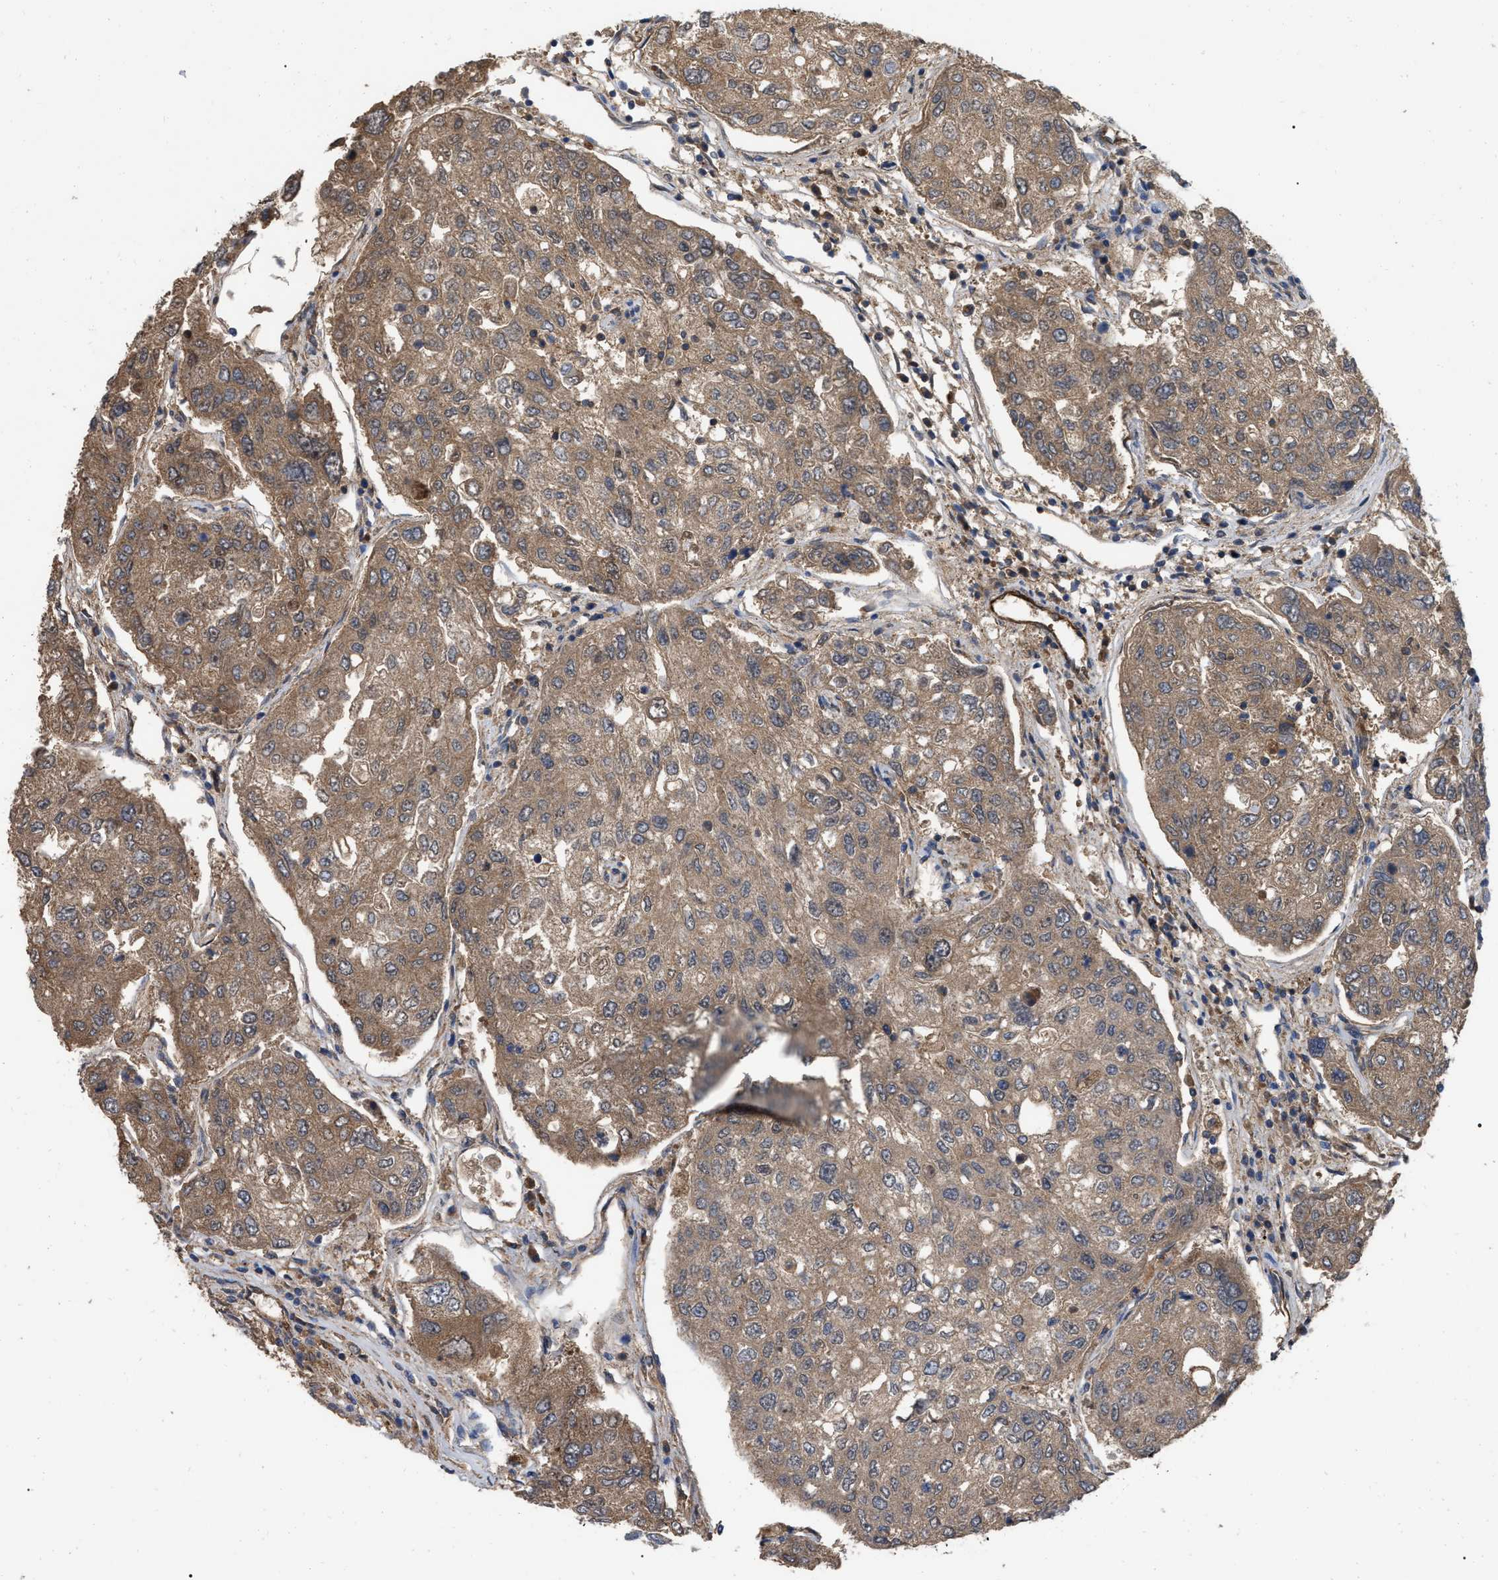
{"staining": {"intensity": "moderate", "quantity": ">75%", "location": "cytoplasmic/membranous"}, "tissue": "urothelial cancer", "cell_type": "Tumor cells", "image_type": "cancer", "snomed": [{"axis": "morphology", "description": "Urothelial carcinoma, High grade"}, {"axis": "topography", "description": "Lymph node"}, {"axis": "topography", "description": "Urinary bladder"}], "caption": "High-grade urothelial carcinoma tissue exhibits moderate cytoplasmic/membranous positivity in approximately >75% of tumor cells", "gene": "RABEP1", "patient": {"sex": "male", "age": 51}}